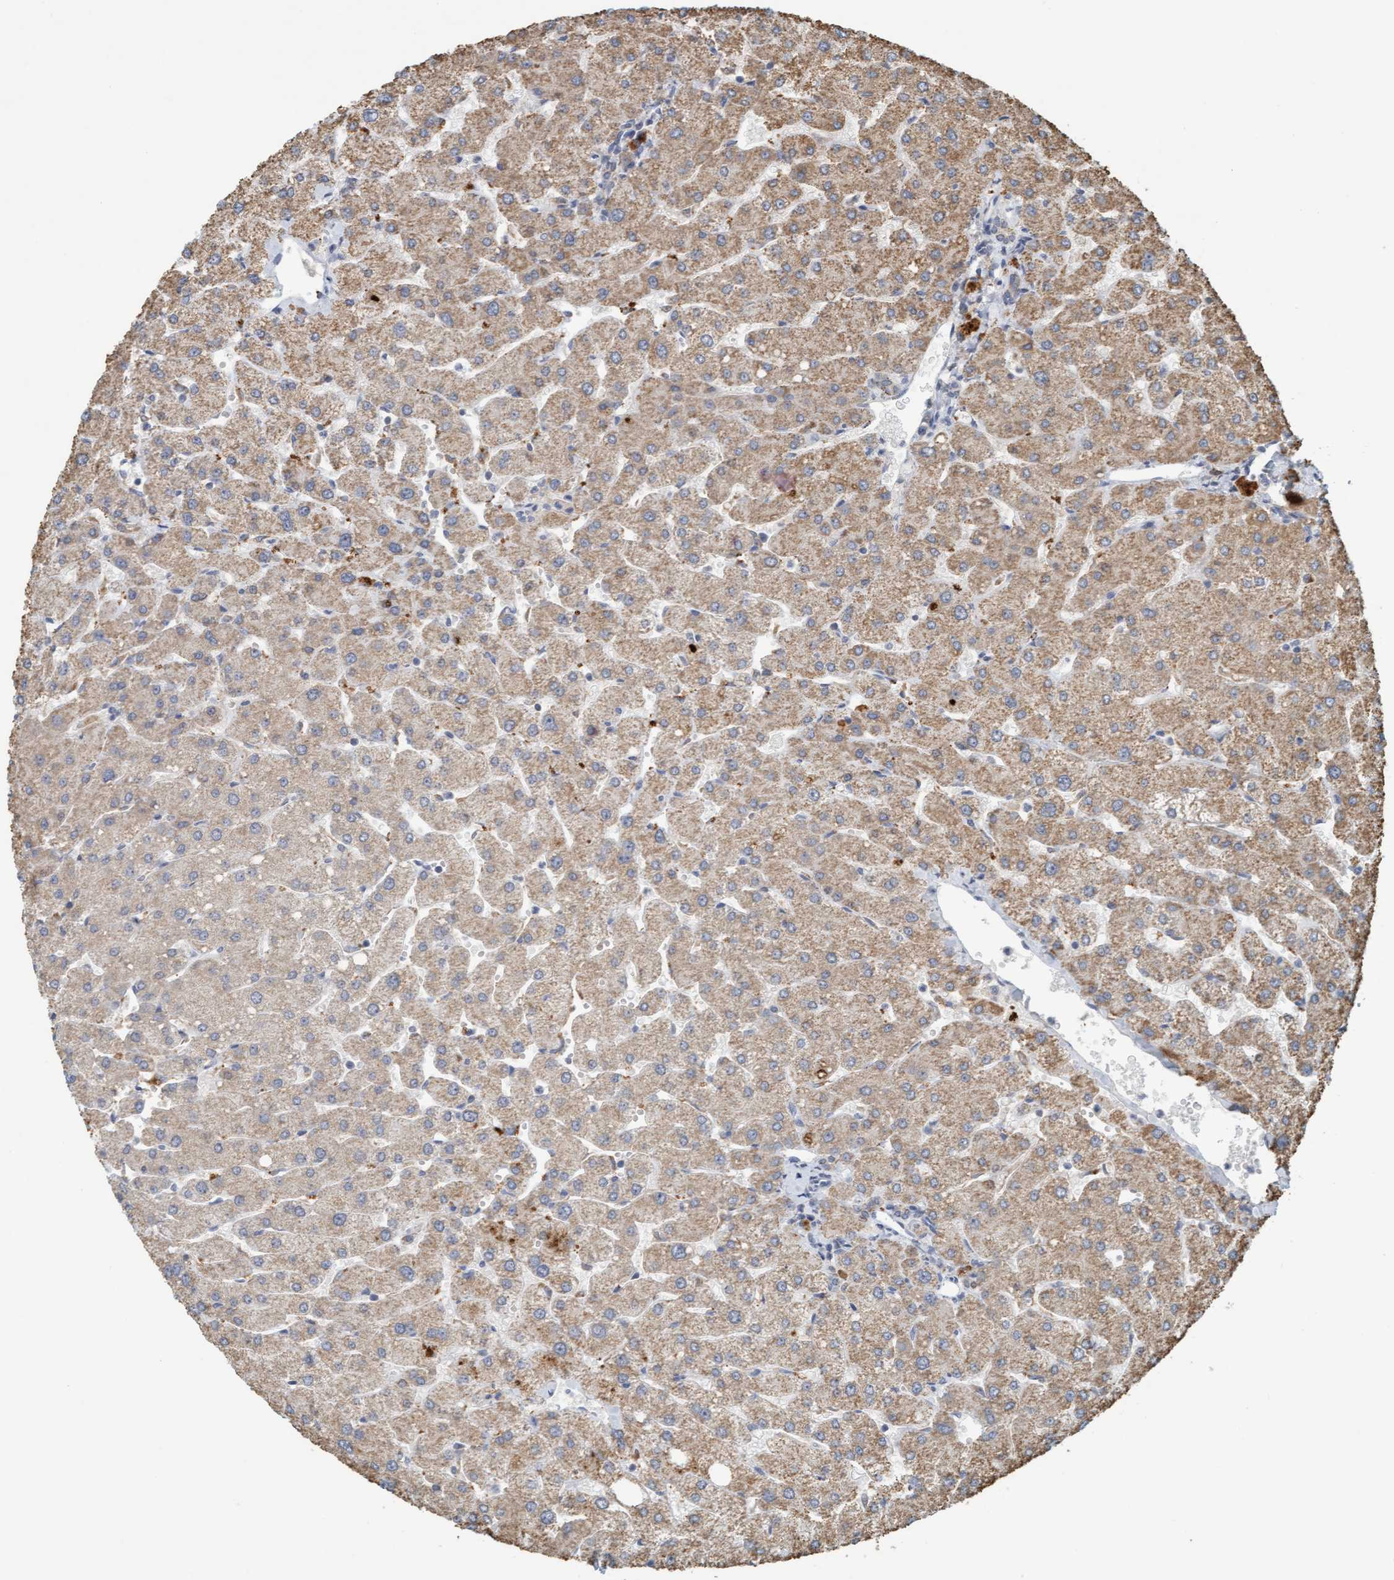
{"staining": {"intensity": "weak", "quantity": ">75%", "location": "cytoplasmic/membranous"}, "tissue": "liver", "cell_type": "Cholangiocytes", "image_type": "normal", "snomed": [{"axis": "morphology", "description": "Normal tissue, NOS"}, {"axis": "topography", "description": "Liver"}], "caption": "A low amount of weak cytoplasmic/membranous expression is appreciated in about >75% of cholangiocytes in benign liver. Immunohistochemistry stains the protein in brown and the nuclei are stained blue.", "gene": "VSIG8", "patient": {"sex": "male", "age": 55}}